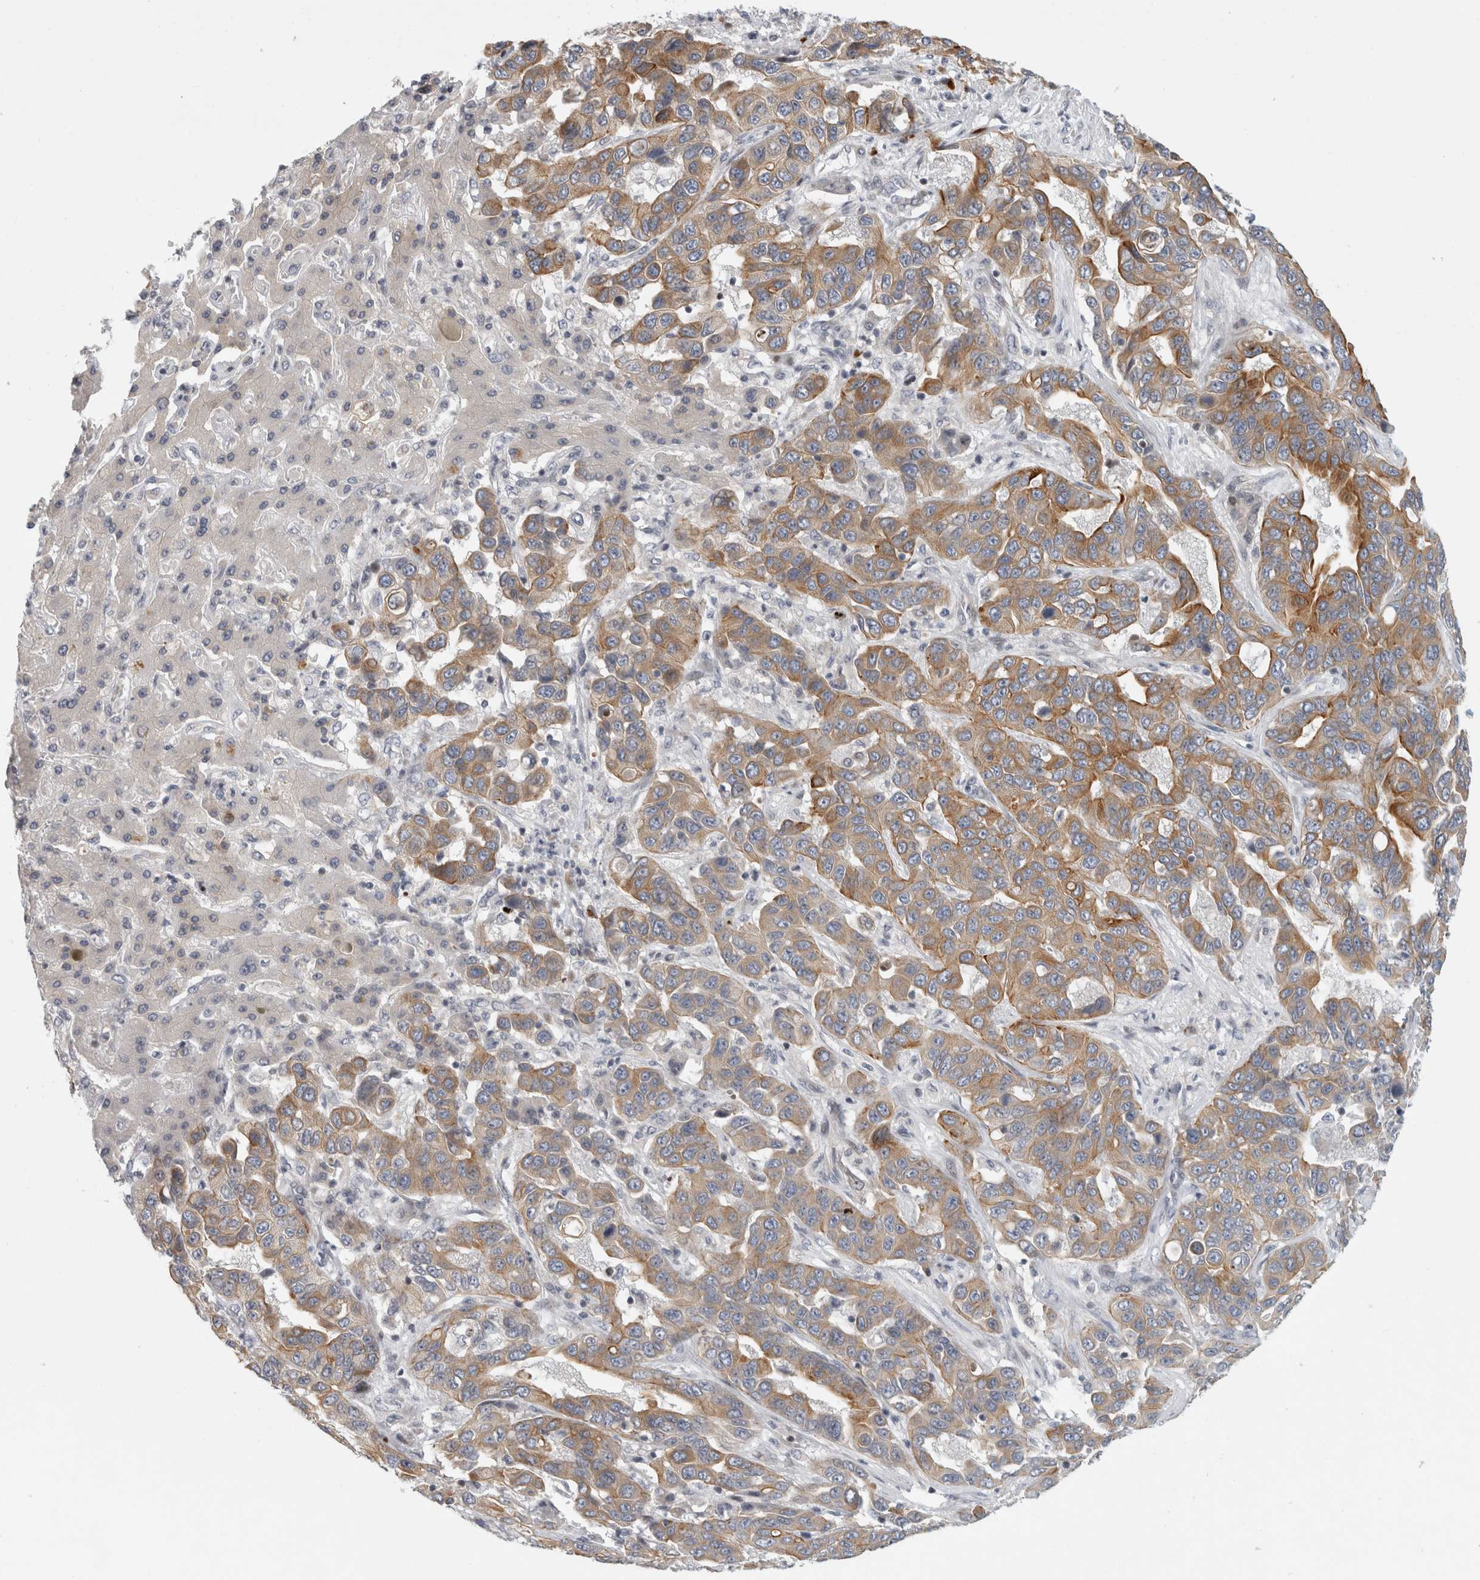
{"staining": {"intensity": "strong", "quantity": ">75%", "location": "cytoplasmic/membranous"}, "tissue": "liver cancer", "cell_type": "Tumor cells", "image_type": "cancer", "snomed": [{"axis": "morphology", "description": "Cholangiocarcinoma"}, {"axis": "topography", "description": "Liver"}], "caption": "Immunohistochemistry (DAB (3,3'-diaminobenzidine)) staining of human liver cancer exhibits strong cytoplasmic/membranous protein expression in approximately >75% of tumor cells.", "gene": "UTP25", "patient": {"sex": "female", "age": 52}}